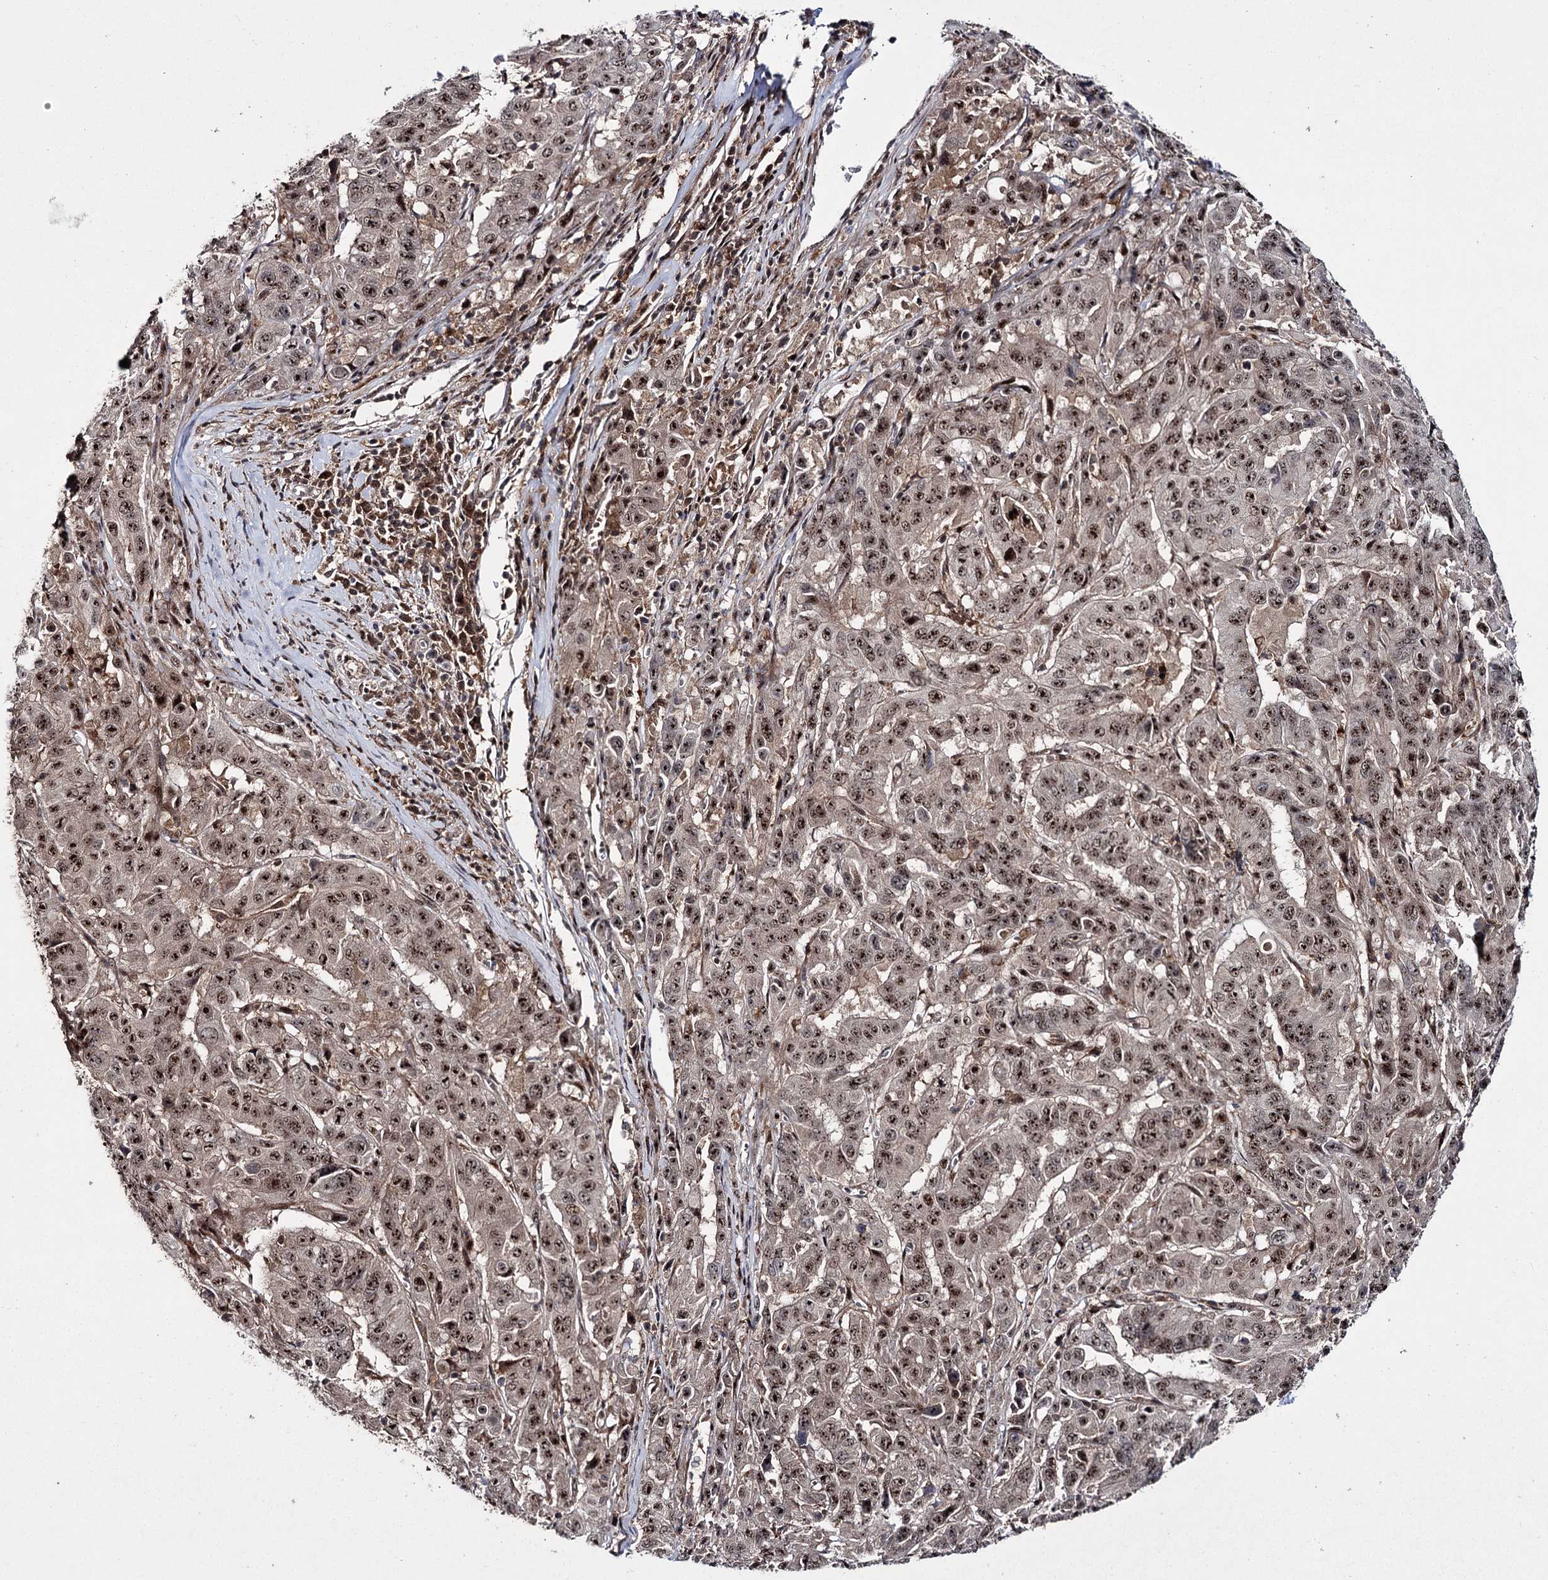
{"staining": {"intensity": "strong", "quantity": ">75%", "location": "nuclear"}, "tissue": "pancreatic cancer", "cell_type": "Tumor cells", "image_type": "cancer", "snomed": [{"axis": "morphology", "description": "Adenocarcinoma, NOS"}, {"axis": "topography", "description": "Pancreas"}], "caption": "Strong nuclear positivity is seen in about >75% of tumor cells in adenocarcinoma (pancreatic).", "gene": "MKNK2", "patient": {"sex": "male", "age": 63}}